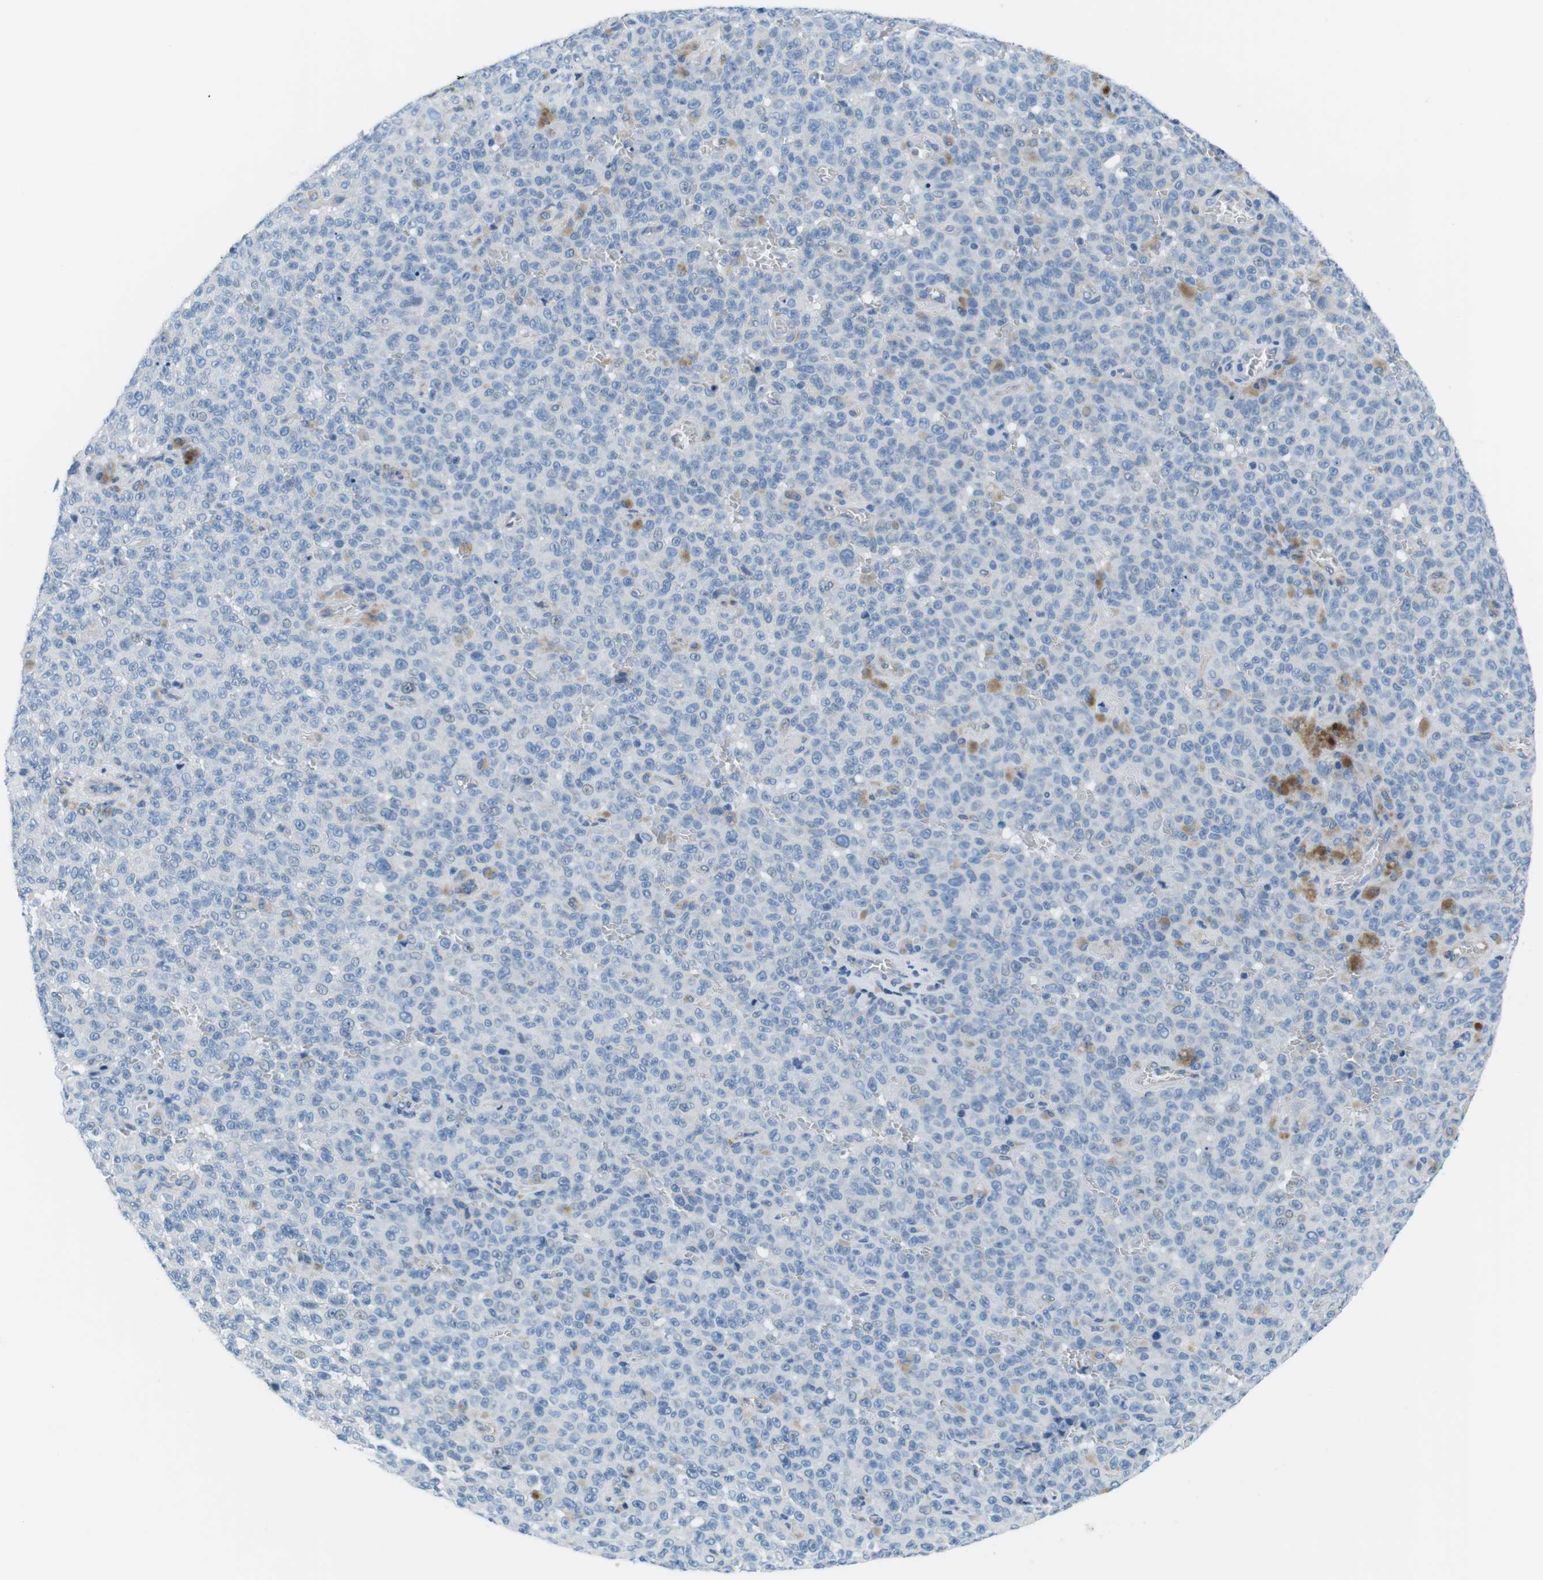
{"staining": {"intensity": "negative", "quantity": "none", "location": "none"}, "tissue": "melanoma", "cell_type": "Tumor cells", "image_type": "cancer", "snomed": [{"axis": "morphology", "description": "Malignant melanoma, NOS"}, {"axis": "topography", "description": "Skin"}], "caption": "DAB (3,3'-diaminobenzidine) immunohistochemical staining of malignant melanoma reveals no significant positivity in tumor cells. (Stains: DAB (3,3'-diaminobenzidine) IHC with hematoxylin counter stain, Microscopy: brightfield microscopy at high magnification).", "gene": "MUC2", "patient": {"sex": "female", "age": 82}}